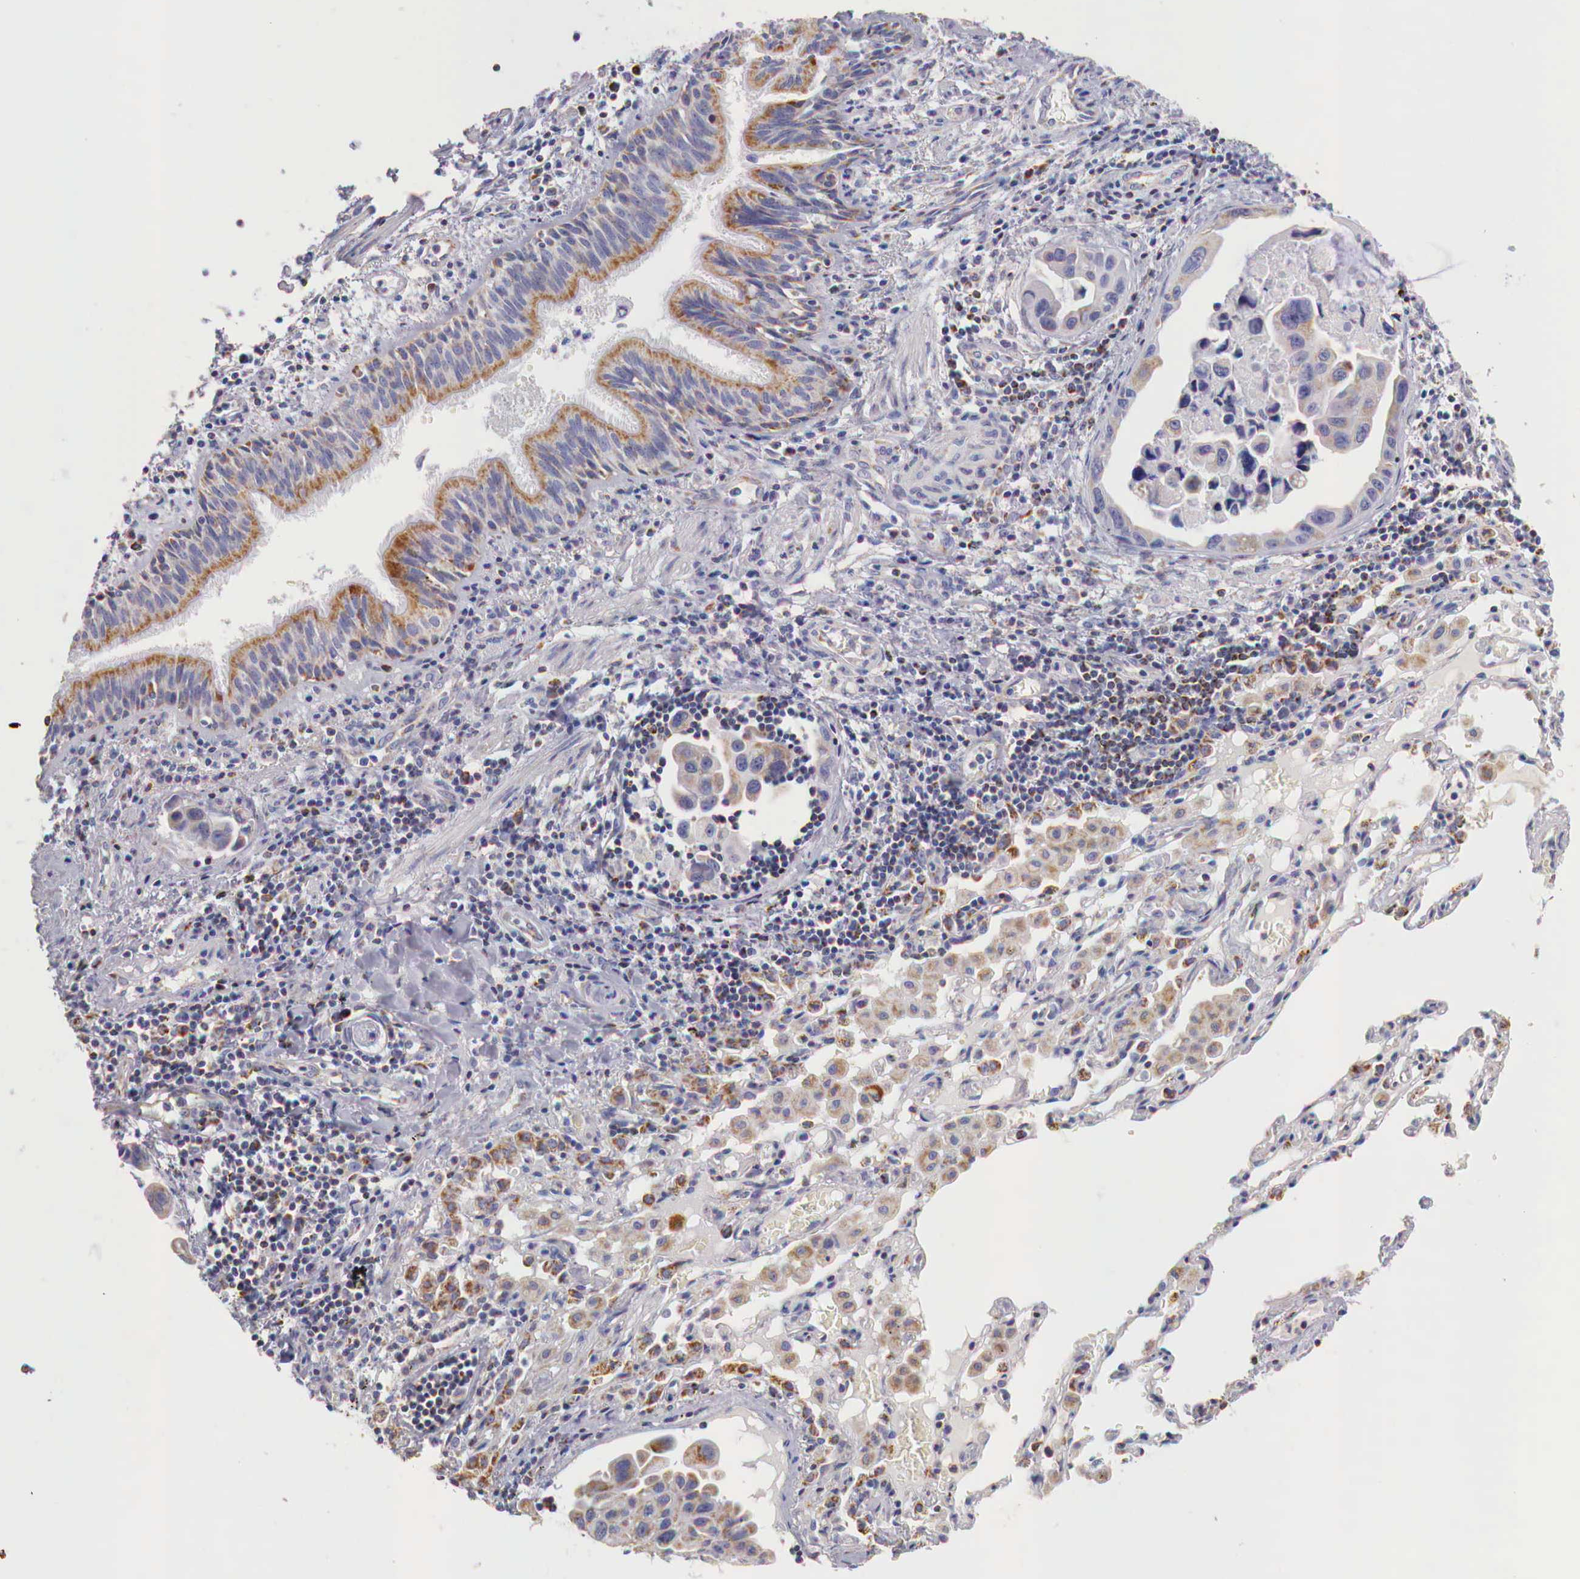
{"staining": {"intensity": "weak", "quantity": "25%-75%", "location": "cytoplasmic/membranous"}, "tissue": "lung cancer", "cell_type": "Tumor cells", "image_type": "cancer", "snomed": [{"axis": "morphology", "description": "Adenocarcinoma, NOS"}, {"axis": "topography", "description": "Lung"}], "caption": "DAB (3,3'-diaminobenzidine) immunohistochemical staining of human adenocarcinoma (lung) displays weak cytoplasmic/membranous protein expression in about 25%-75% of tumor cells.", "gene": "IDH3G", "patient": {"sex": "male", "age": 64}}